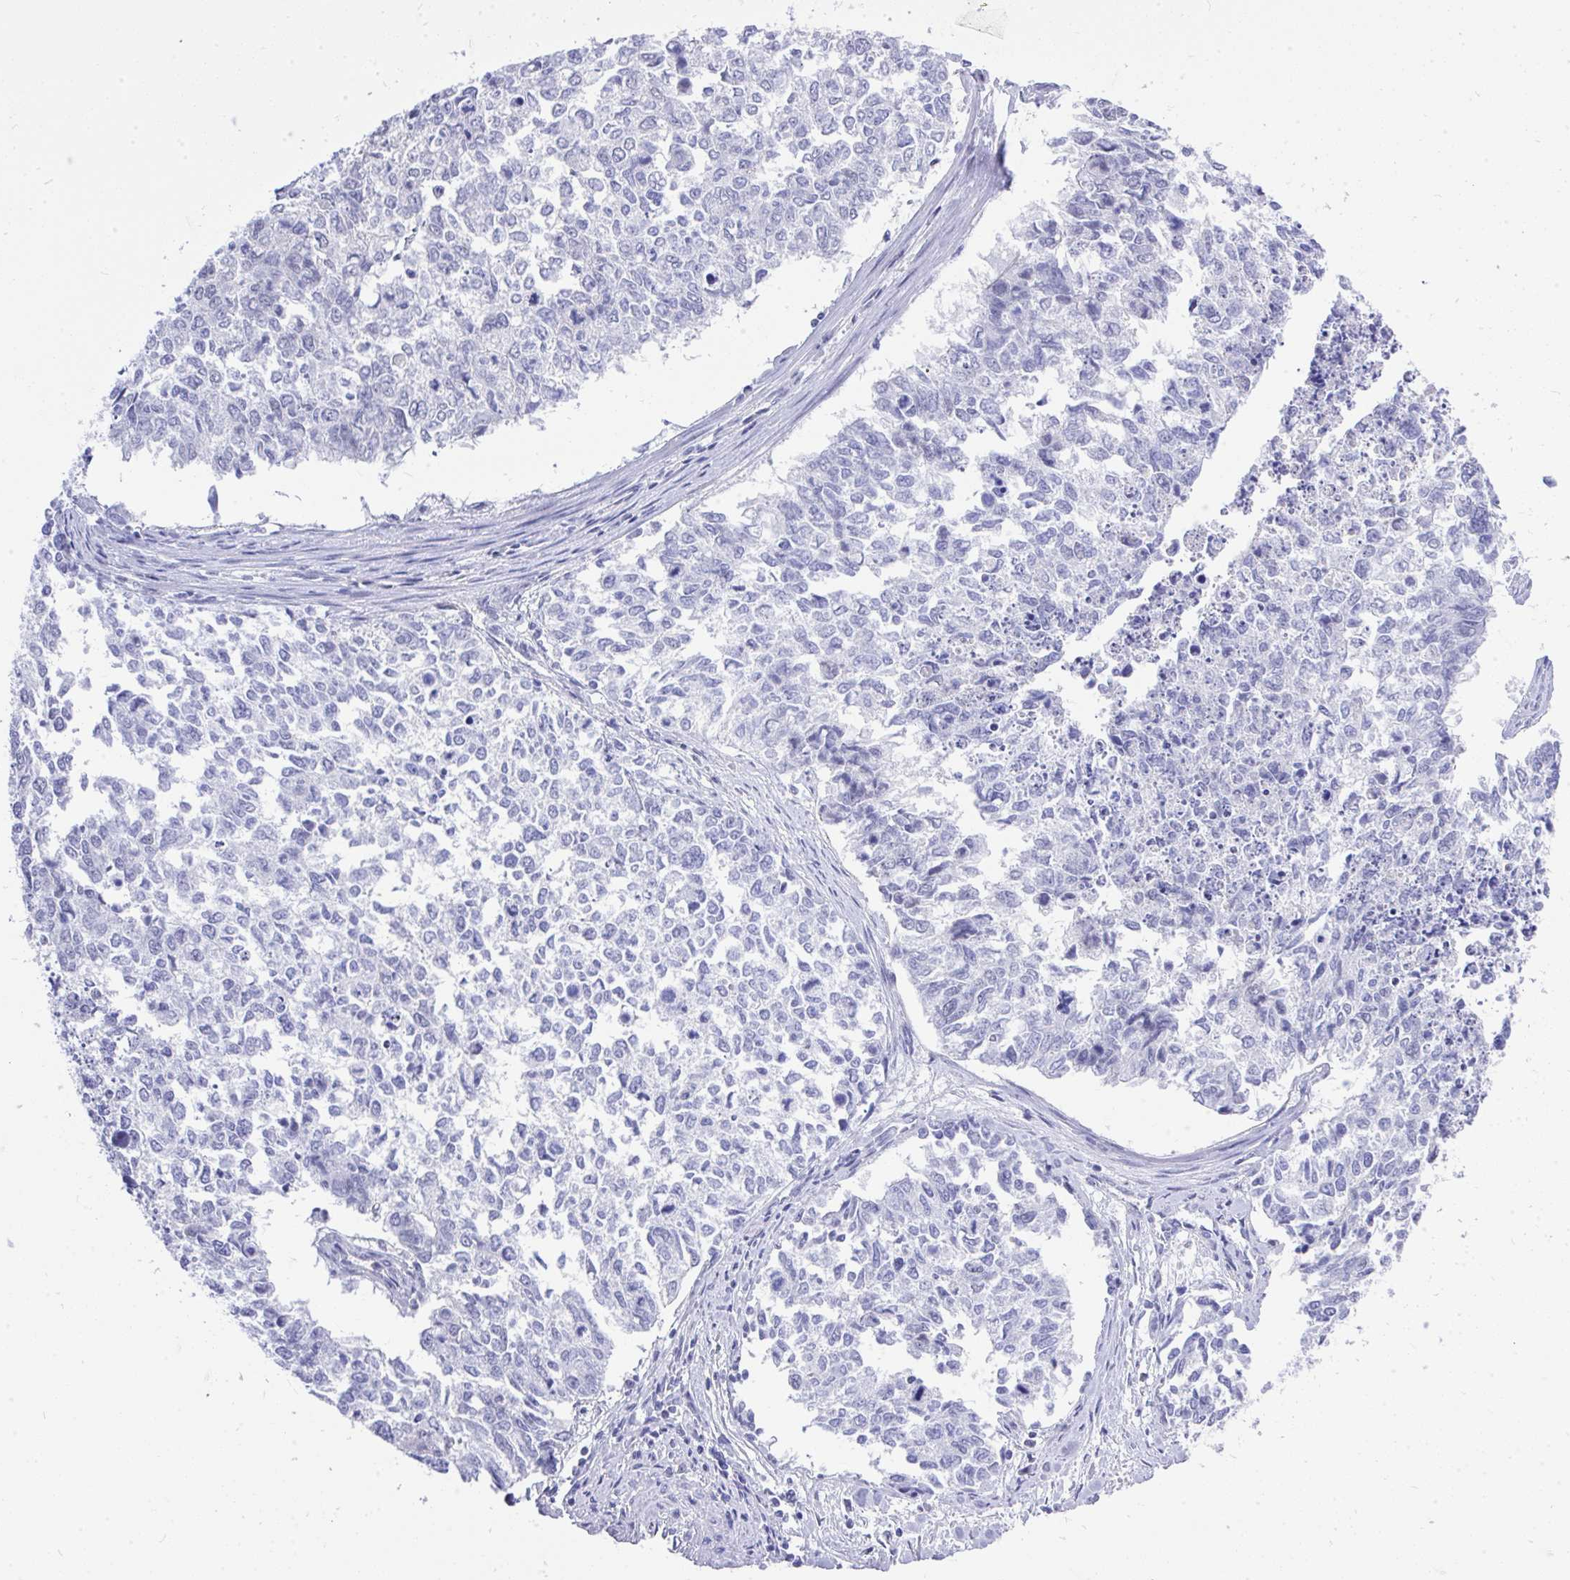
{"staining": {"intensity": "negative", "quantity": "none", "location": "none"}, "tissue": "cervical cancer", "cell_type": "Tumor cells", "image_type": "cancer", "snomed": [{"axis": "morphology", "description": "Adenocarcinoma, NOS"}, {"axis": "topography", "description": "Cervix"}], "caption": "This photomicrograph is of cervical cancer stained with immunohistochemistry to label a protein in brown with the nuclei are counter-stained blue. There is no staining in tumor cells. Nuclei are stained in blue.", "gene": "MS4A12", "patient": {"sex": "female", "age": 63}}